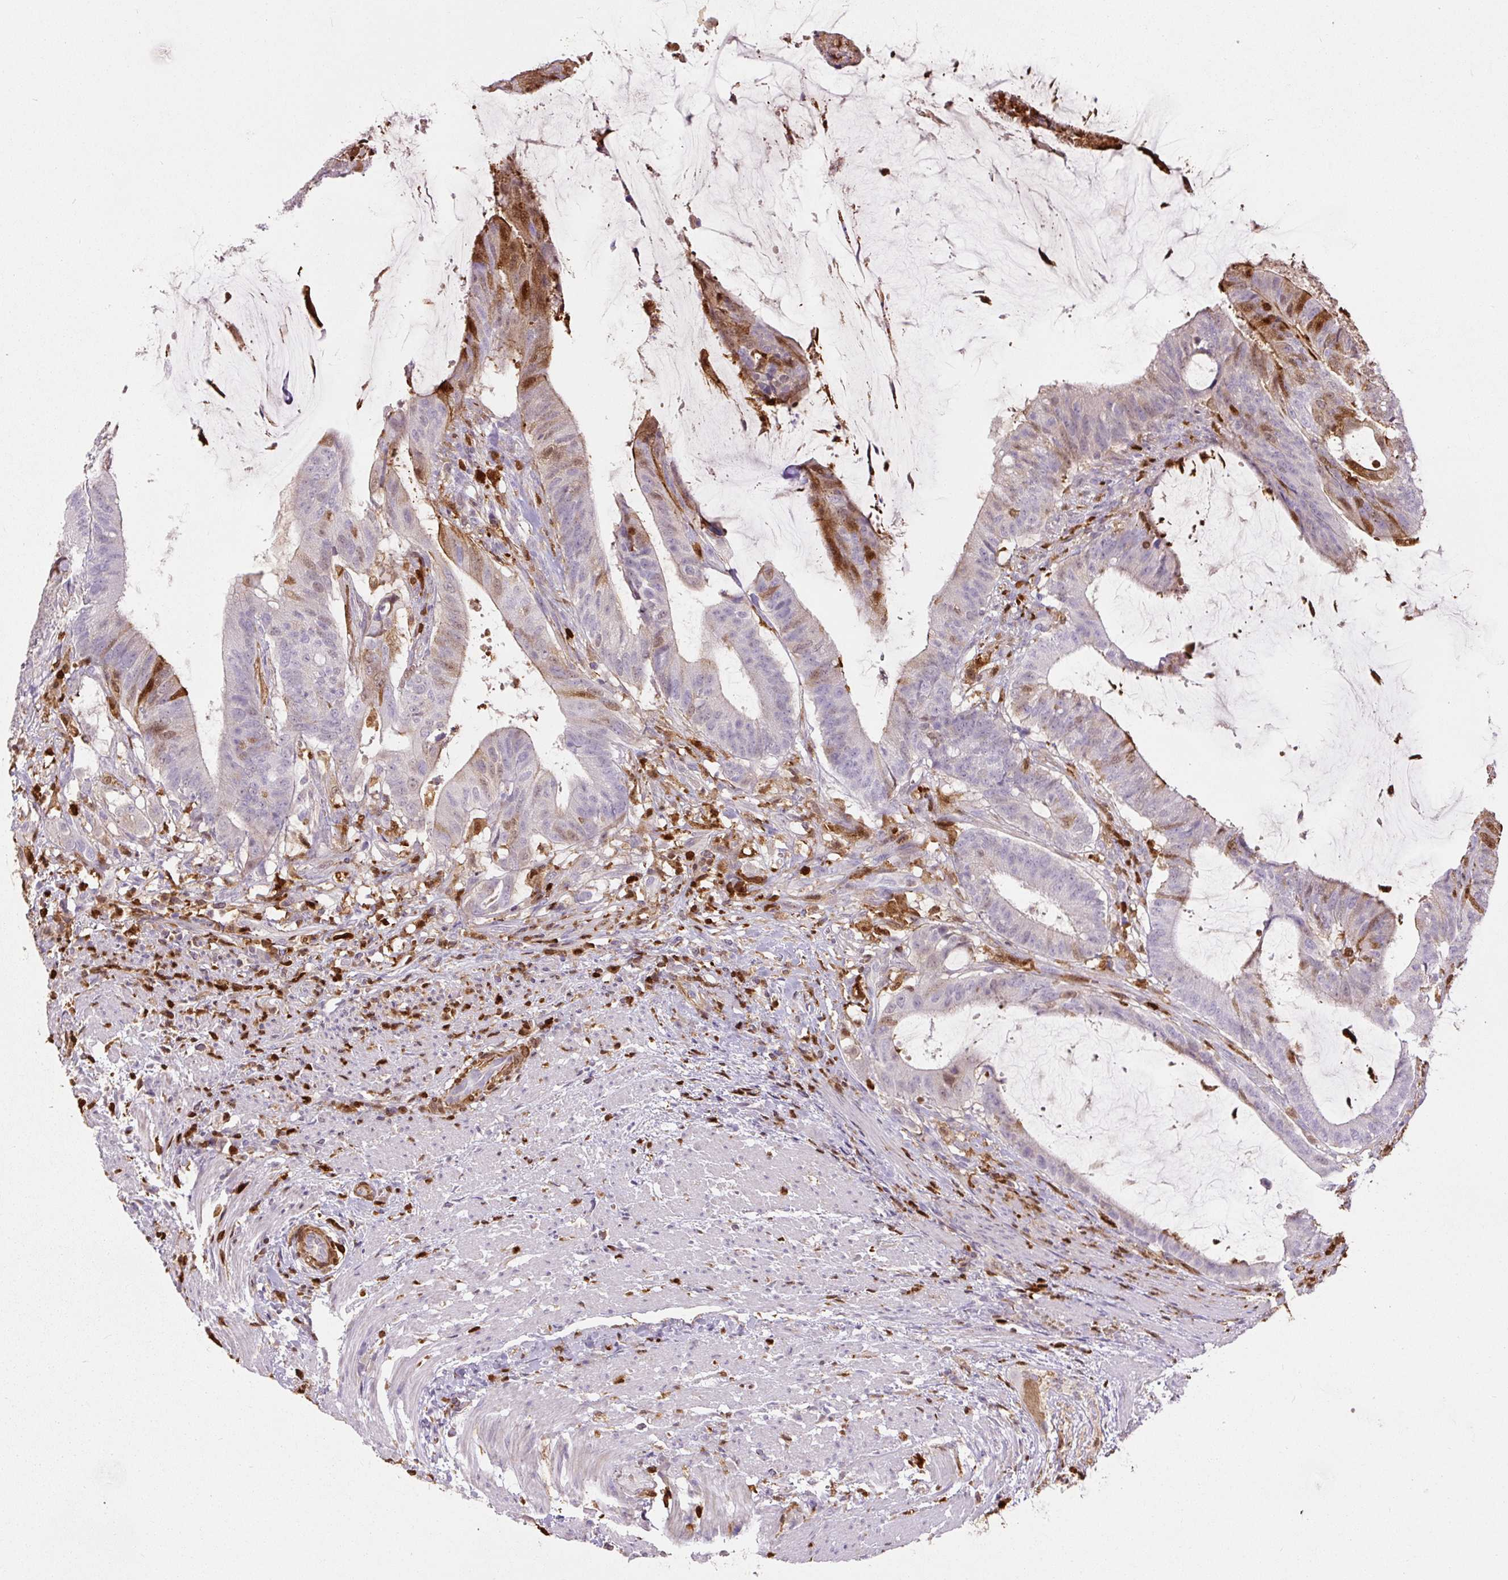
{"staining": {"intensity": "moderate", "quantity": "<25%", "location": "cytoplasmic/membranous,nuclear"}, "tissue": "colorectal cancer", "cell_type": "Tumor cells", "image_type": "cancer", "snomed": [{"axis": "morphology", "description": "Adenocarcinoma, NOS"}, {"axis": "topography", "description": "Colon"}], "caption": "The photomicrograph shows immunohistochemical staining of colorectal adenocarcinoma. There is moderate cytoplasmic/membranous and nuclear staining is appreciated in about <25% of tumor cells.", "gene": "S100A4", "patient": {"sex": "female", "age": 43}}